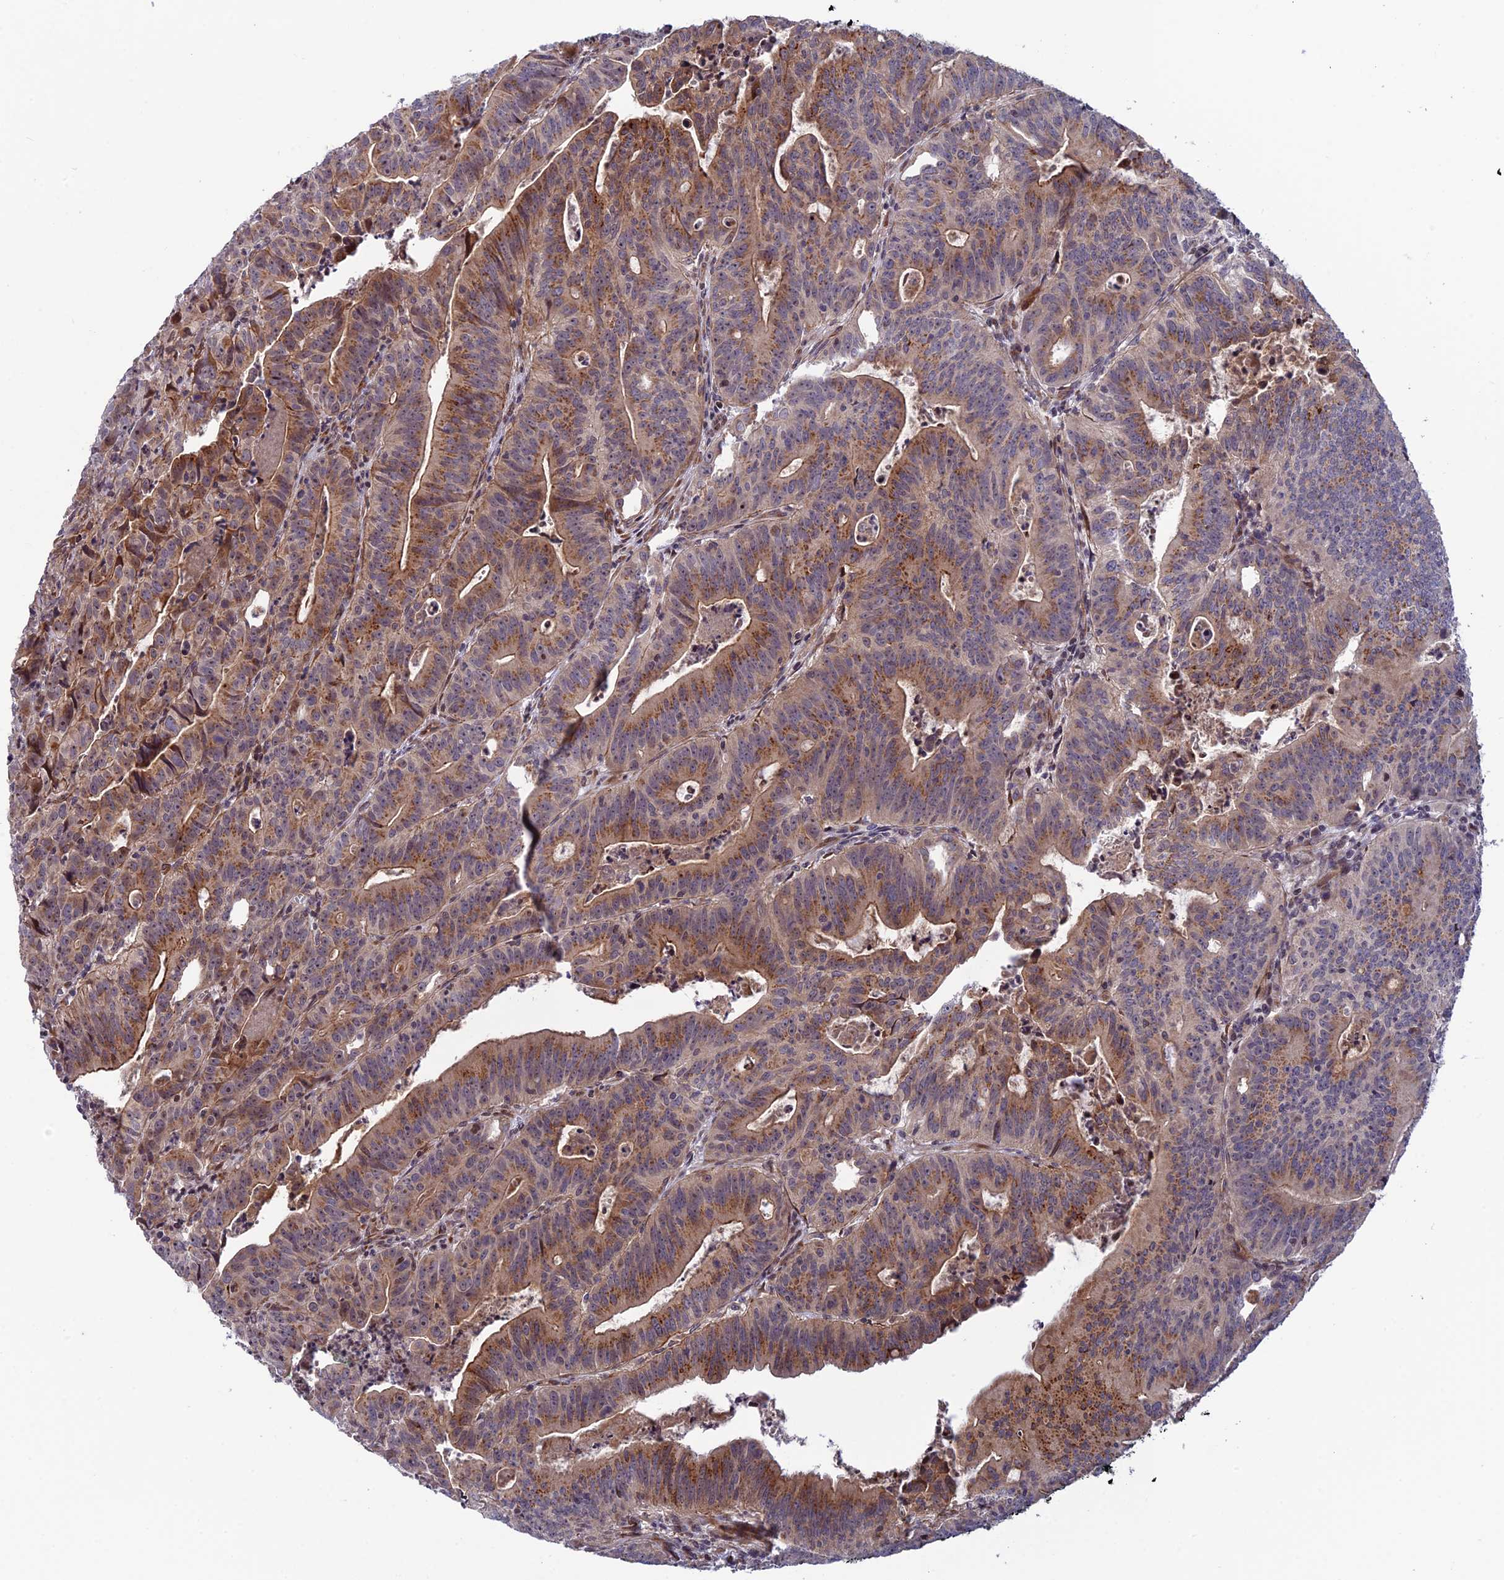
{"staining": {"intensity": "moderate", "quantity": ">75%", "location": "cytoplasmic/membranous"}, "tissue": "colorectal cancer", "cell_type": "Tumor cells", "image_type": "cancer", "snomed": [{"axis": "morphology", "description": "Adenocarcinoma, NOS"}, {"axis": "topography", "description": "Rectum"}], "caption": "A brown stain labels moderate cytoplasmic/membranous staining of a protein in colorectal adenocarcinoma tumor cells.", "gene": "SMIM7", "patient": {"sex": "male", "age": 69}}